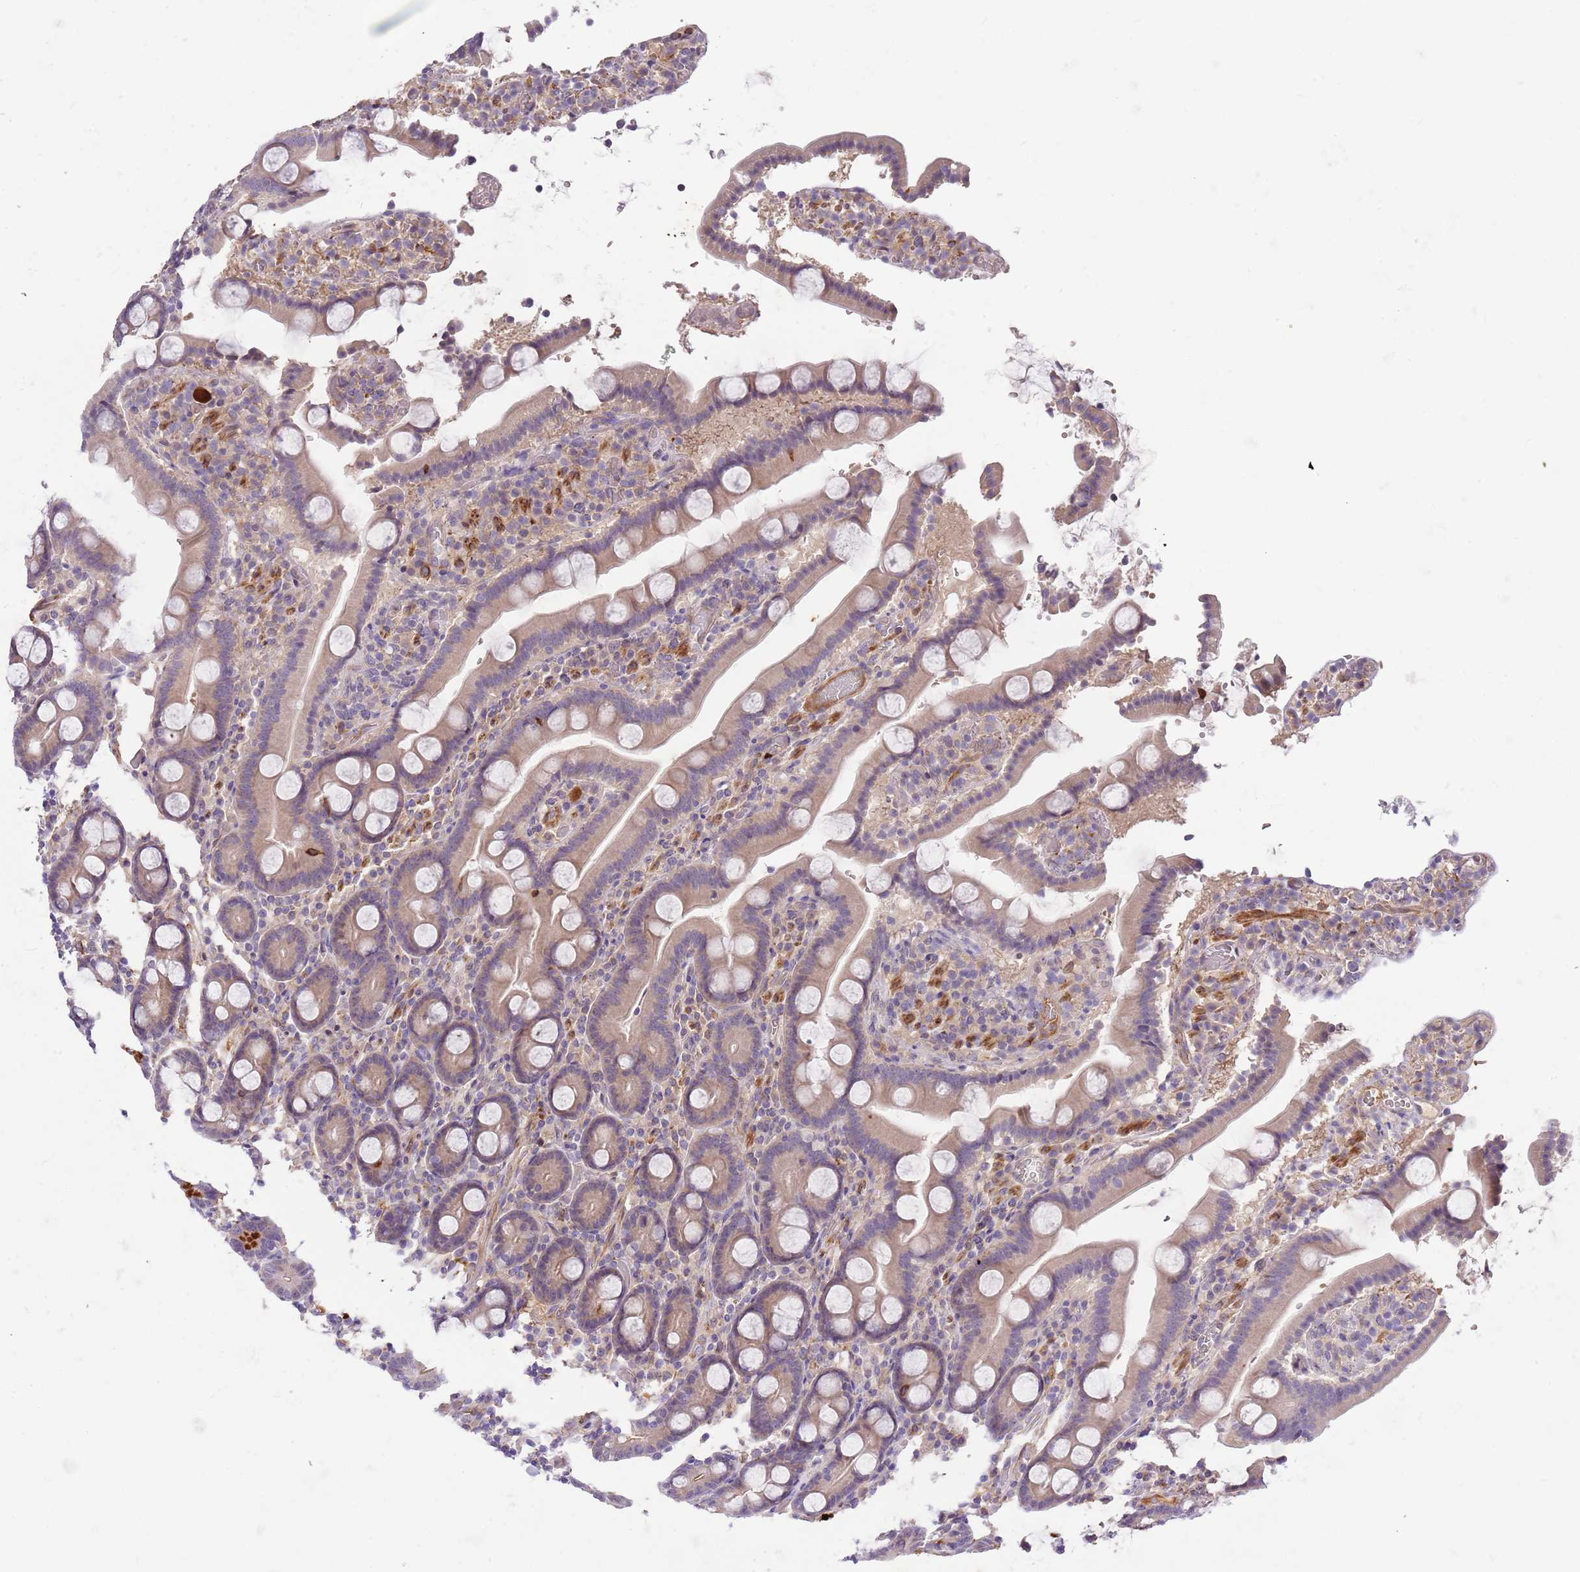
{"staining": {"intensity": "strong", "quantity": "<25%", "location": "cytoplasmic/membranous"}, "tissue": "duodenum", "cell_type": "Glandular cells", "image_type": "normal", "snomed": [{"axis": "morphology", "description": "Normal tissue, NOS"}, {"axis": "topography", "description": "Duodenum"}], "caption": "Glandular cells demonstrate medium levels of strong cytoplasmic/membranous expression in about <25% of cells in benign duodenum. (DAB IHC with brightfield microscopy, high magnification).", "gene": "RFK", "patient": {"sex": "male", "age": 55}}